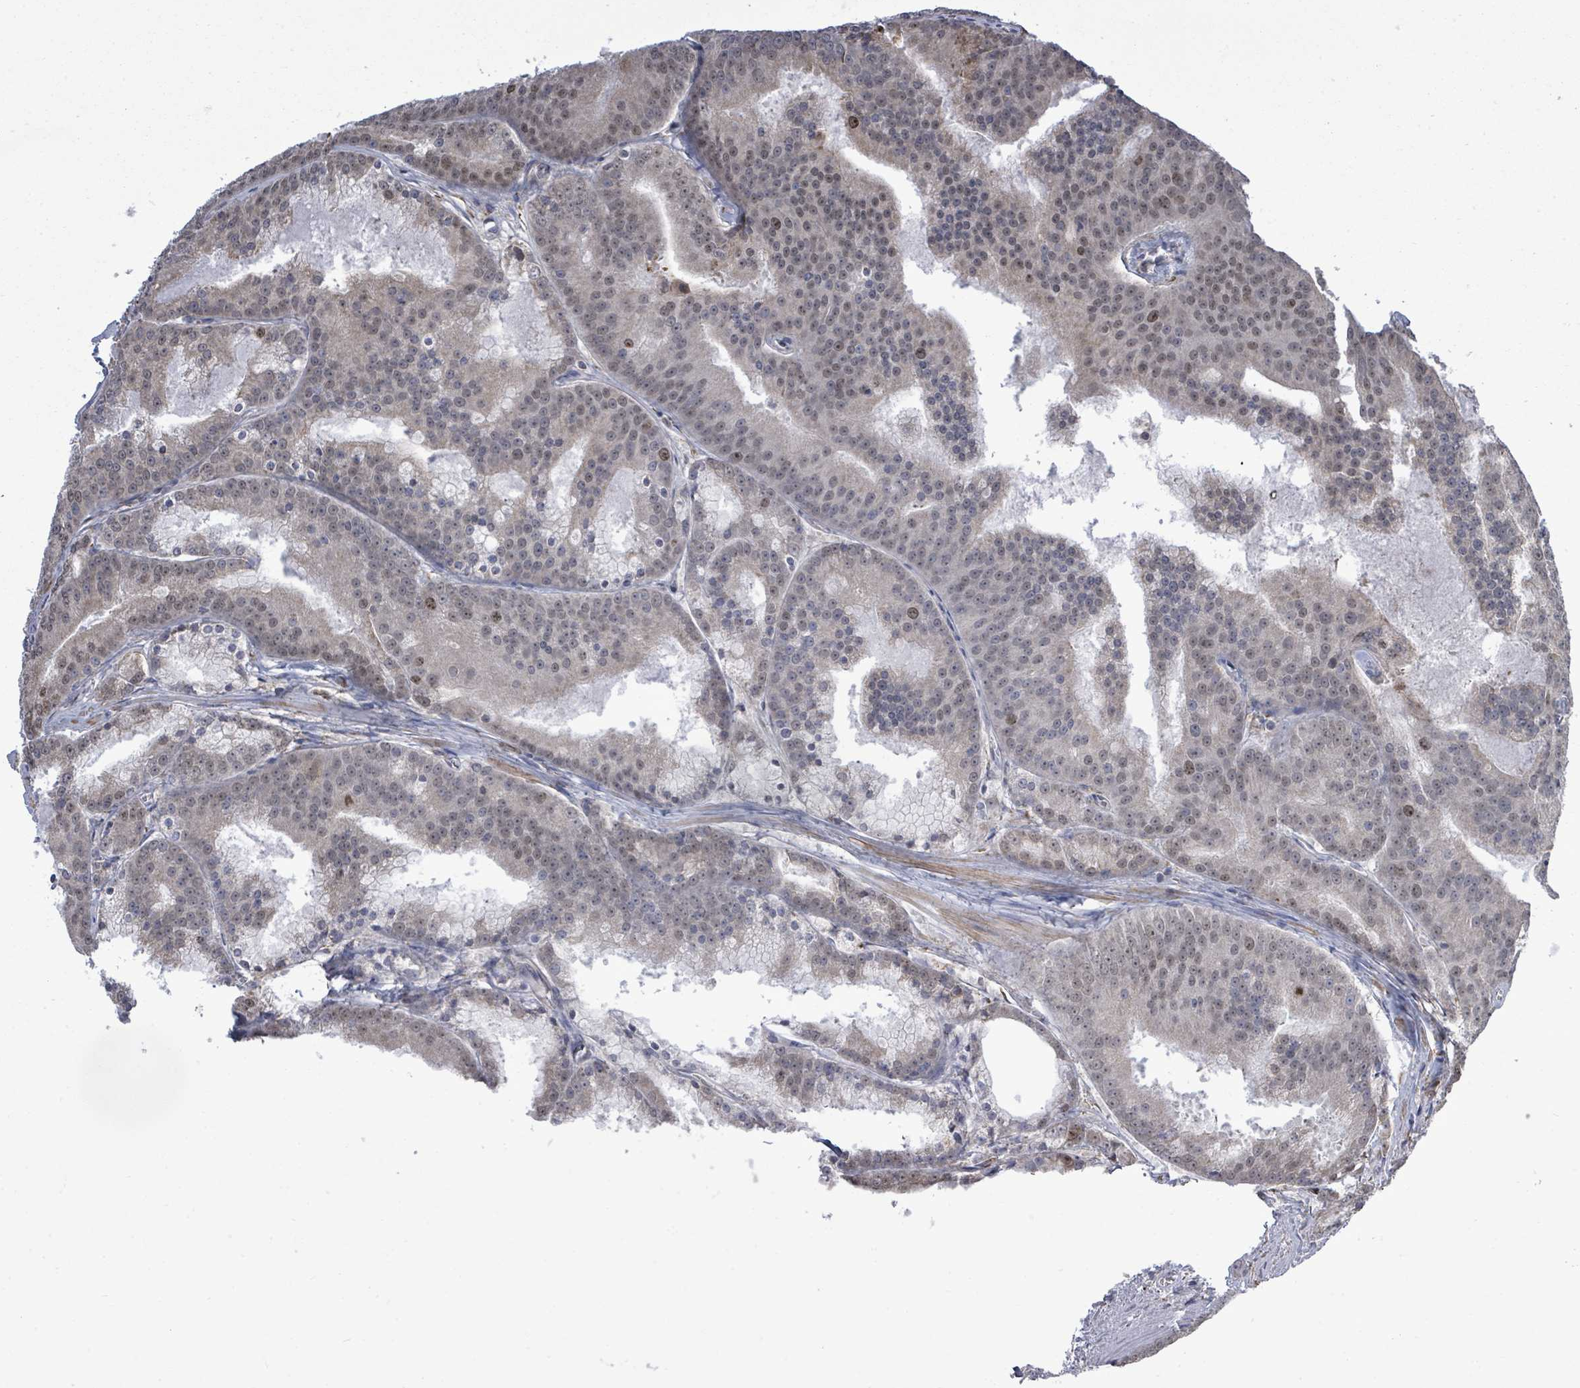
{"staining": {"intensity": "moderate", "quantity": "25%-75%", "location": "nuclear"}, "tissue": "prostate cancer", "cell_type": "Tumor cells", "image_type": "cancer", "snomed": [{"axis": "morphology", "description": "Adenocarcinoma, High grade"}, {"axis": "topography", "description": "Prostate"}], "caption": "Moderate nuclear positivity for a protein is identified in about 25%-75% of tumor cells of adenocarcinoma (high-grade) (prostate) using immunohistochemistry (IHC).", "gene": "PAPSS1", "patient": {"sex": "male", "age": 61}}